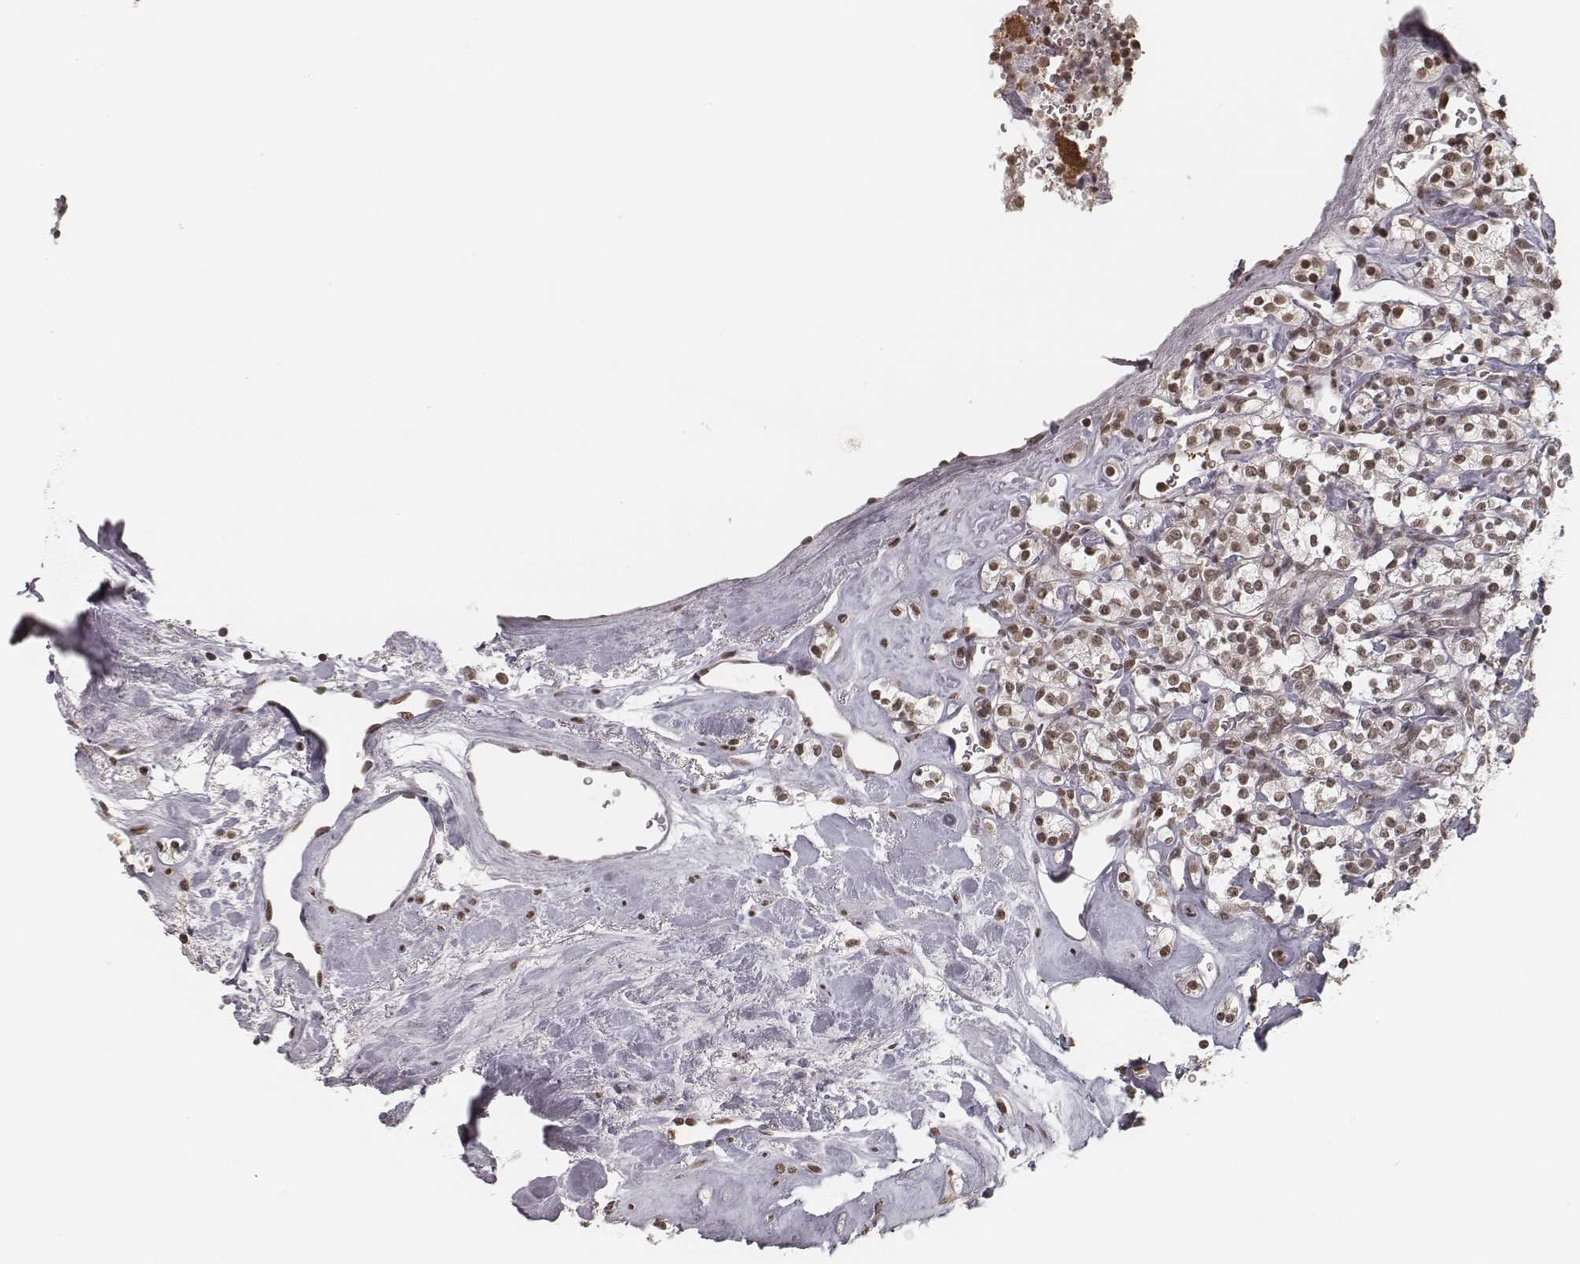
{"staining": {"intensity": "moderate", "quantity": ">75%", "location": "nuclear"}, "tissue": "renal cancer", "cell_type": "Tumor cells", "image_type": "cancer", "snomed": [{"axis": "morphology", "description": "Adenocarcinoma, NOS"}, {"axis": "topography", "description": "Kidney"}], "caption": "The micrograph displays staining of renal cancer (adenocarcinoma), revealing moderate nuclear protein staining (brown color) within tumor cells.", "gene": "HMGA2", "patient": {"sex": "male", "age": 77}}